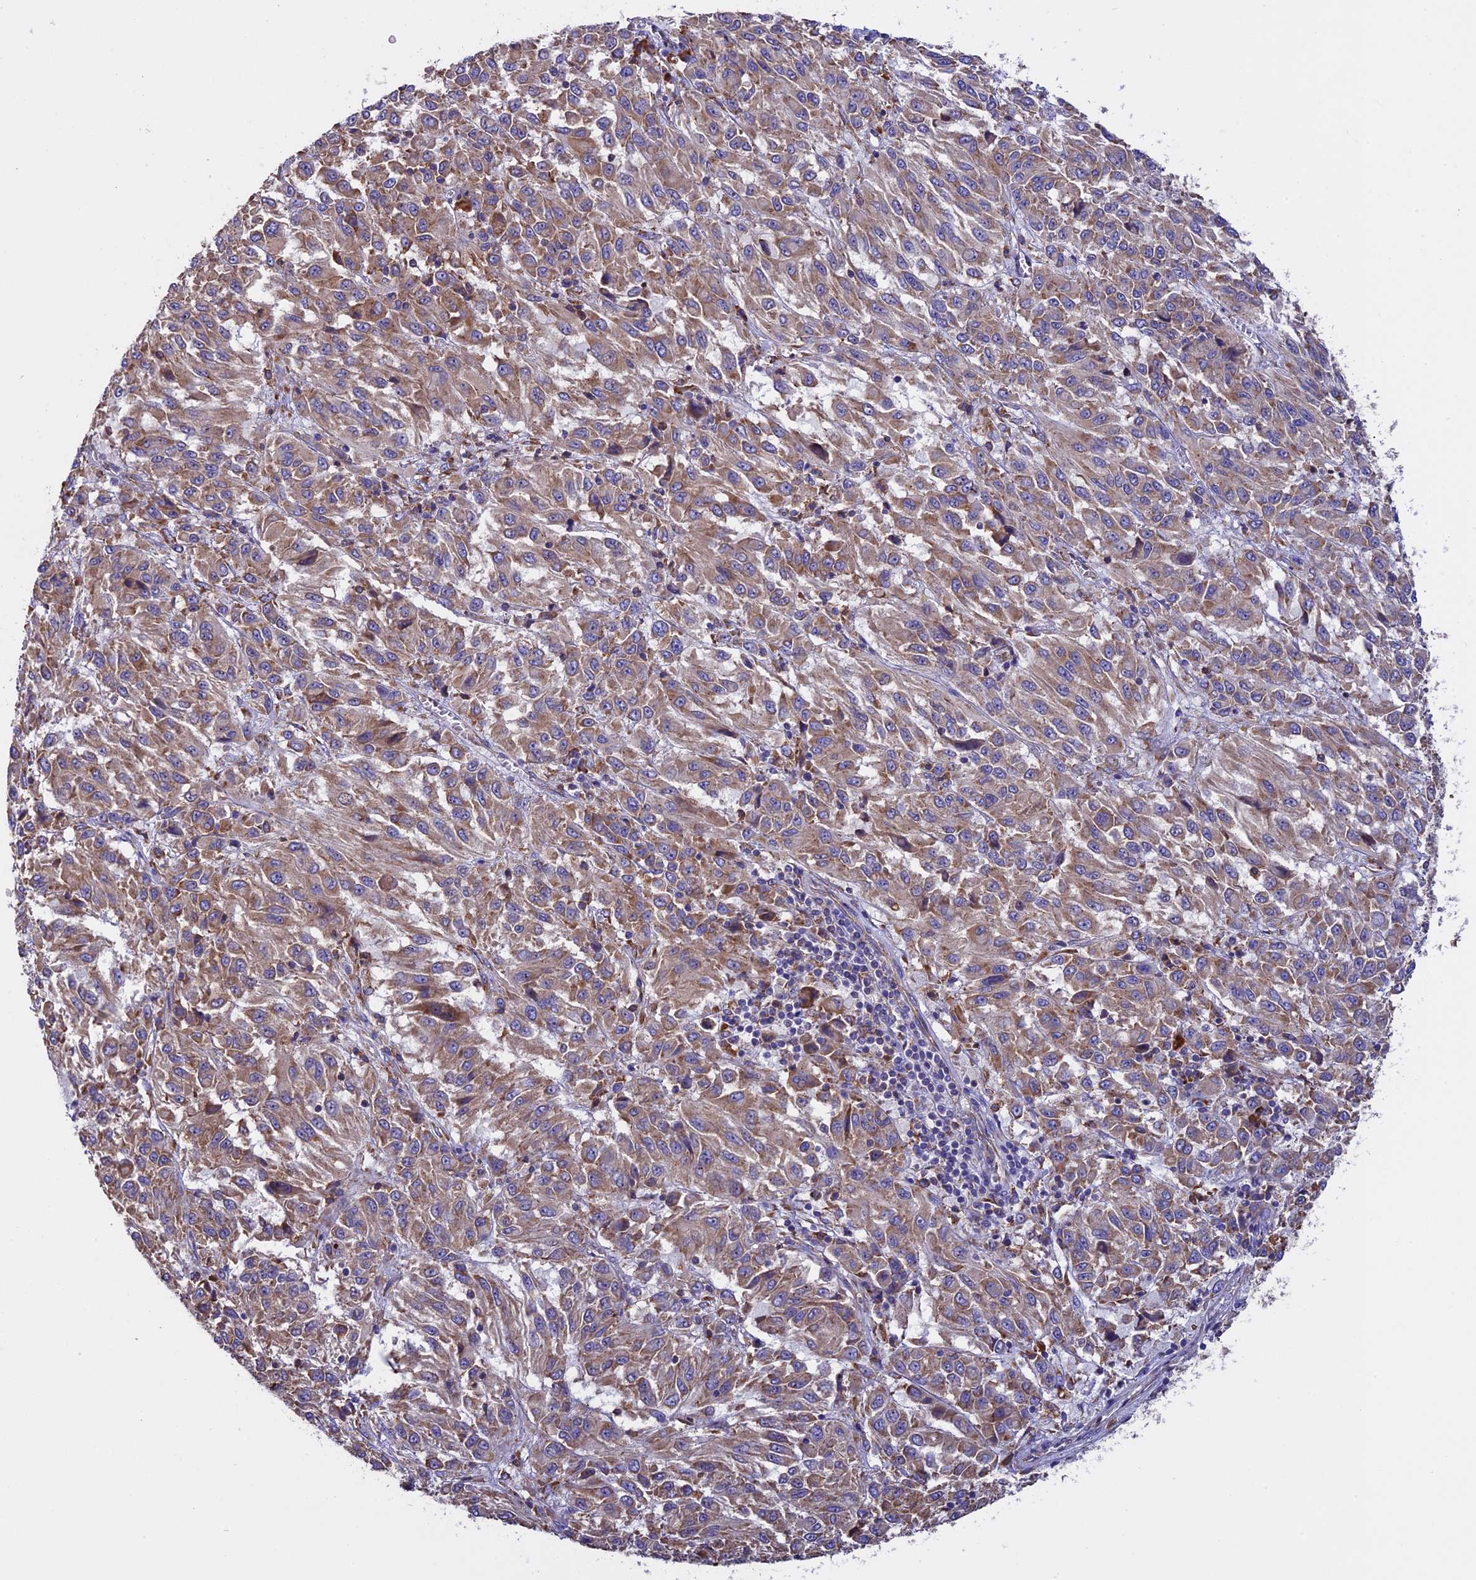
{"staining": {"intensity": "moderate", "quantity": ">75%", "location": "cytoplasmic/membranous"}, "tissue": "melanoma", "cell_type": "Tumor cells", "image_type": "cancer", "snomed": [{"axis": "morphology", "description": "Malignant melanoma, Metastatic site"}, {"axis": "topography", "description": "Lung"}], "caption": "This photomicrograph demonstrates IHC staining of malignant melanoma (metastatic site), with medium moderate cytoplasmic/membranous expression in approximately >75% of tumor cells.", "gene": "BTBD3", "patient": {"sex": "male", "age": 64}}